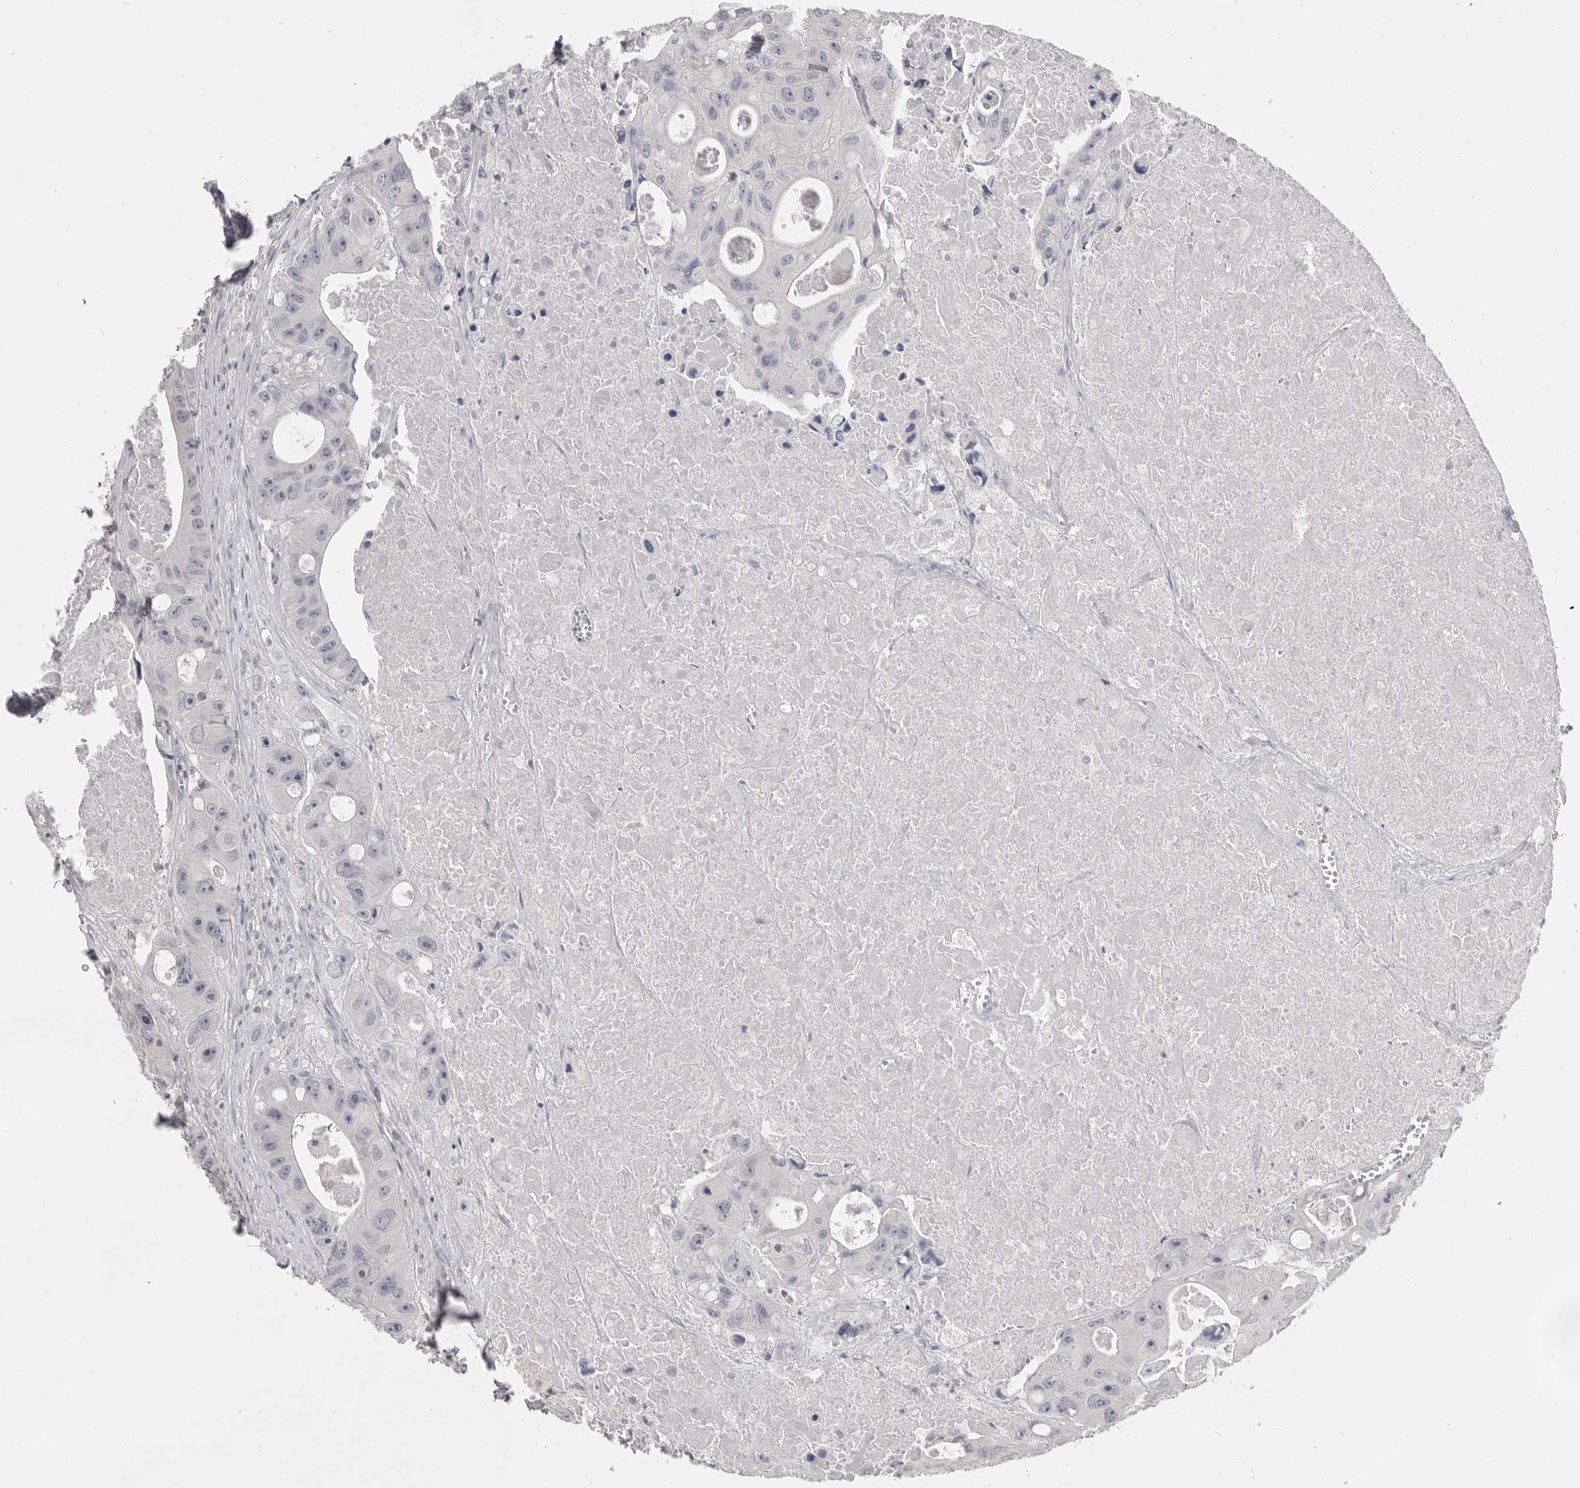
{"staining": {"intensity": "negative", "quantity": "none", "location": "none"}, "tissue": "colorectal cancer", "cell_type": "Tumor cells", "image_type": "cancer", "snomed": [{"axis": "morphology", "description": "Adenocarcinoma, NOS"}, {"axis": "topography", "description": "Colon"}], "caption": "A micrograph of colorectal cancer (adenocarcinoma) stained for a protein displays no brown staining in tumor cells. The staining was performed using DAB (3,3'-diaminobenzidine) to visualize the protein expression in brown, while the nuclei were stained in blue with hematoxylin (Magnification: 20x).", "gene": "PLEKHF1", "patient": {"sex": "female", "age": 46}}